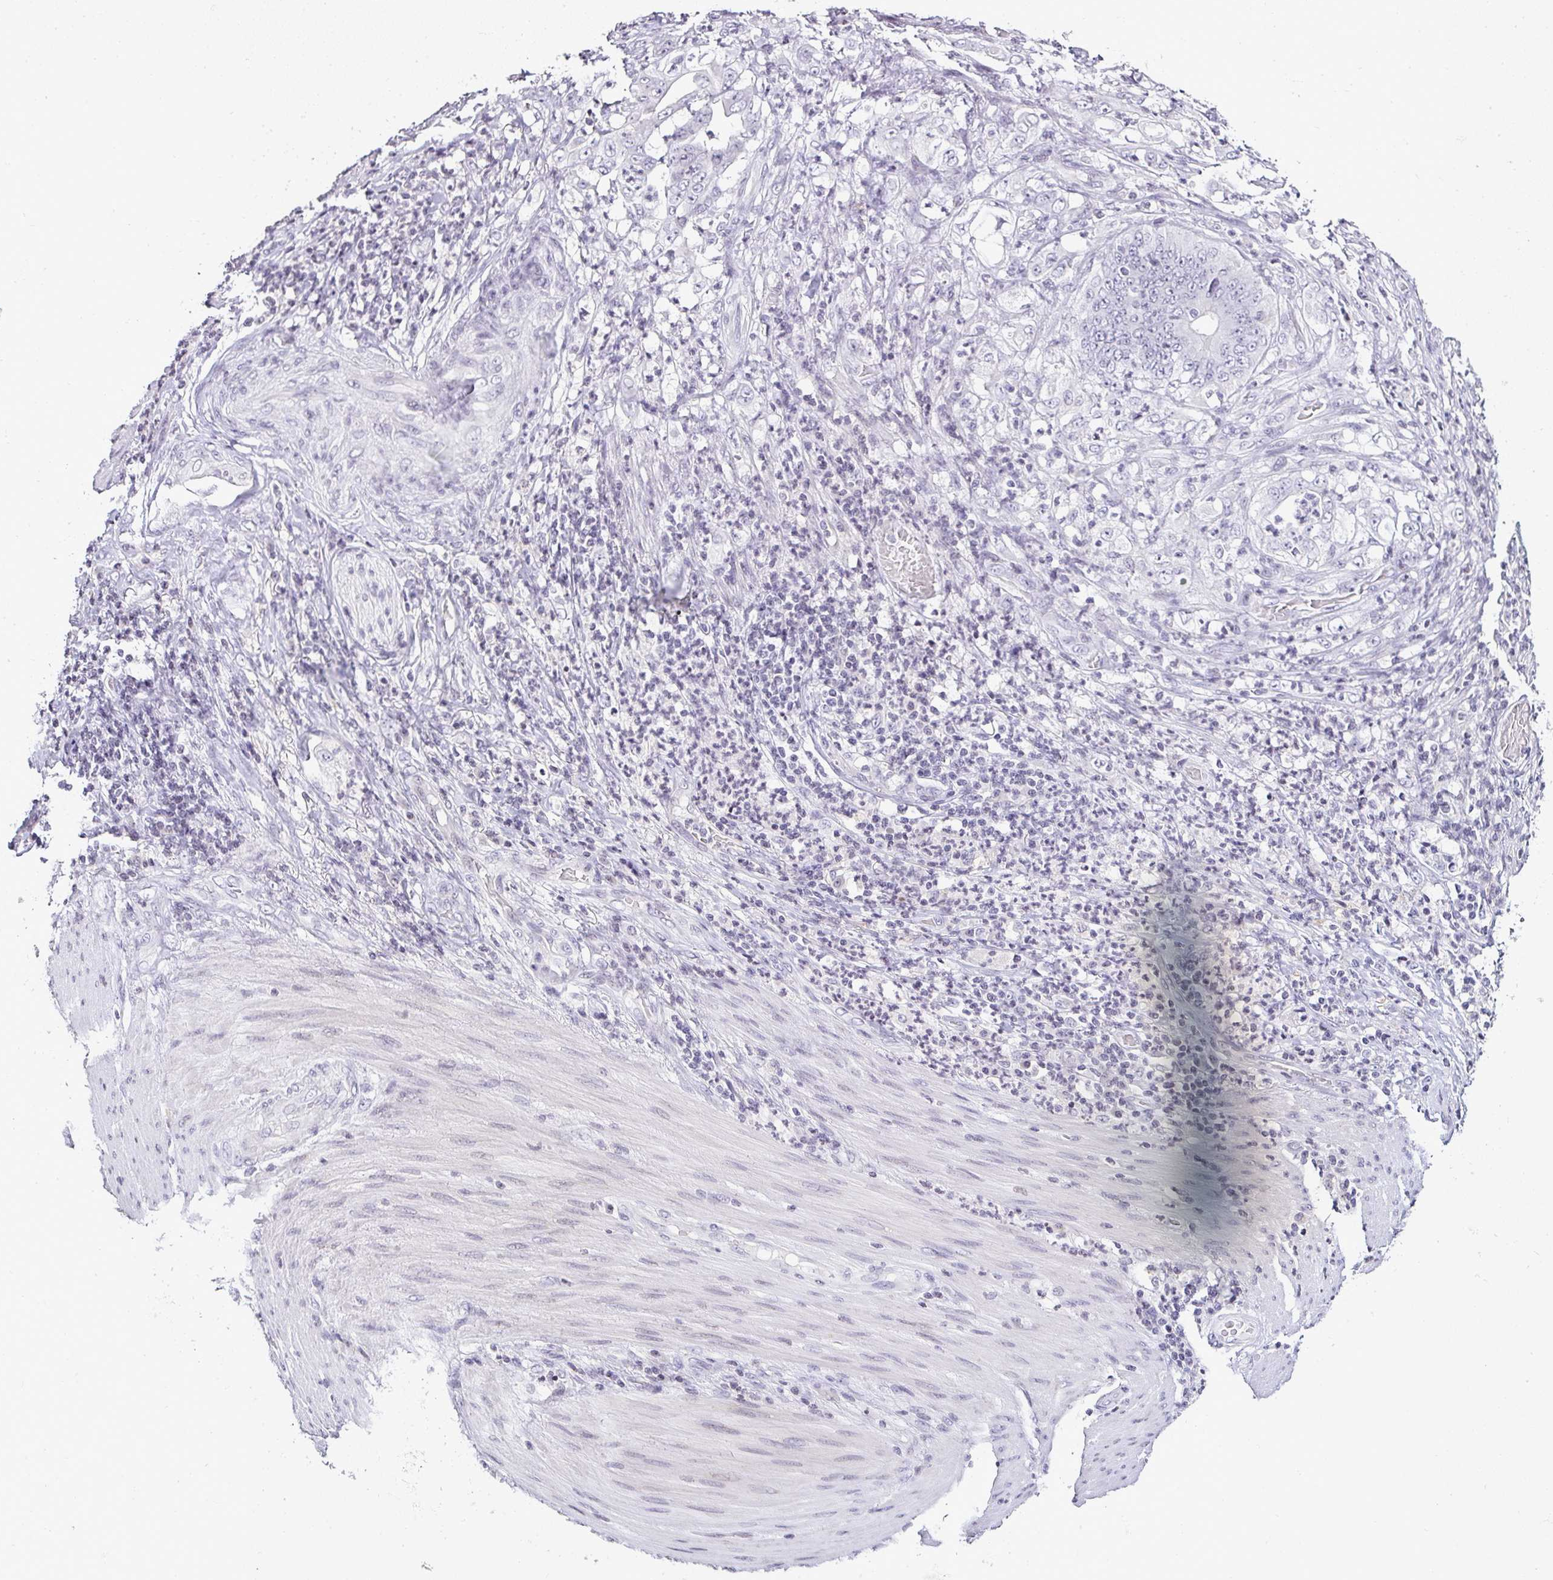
{"staining": {"intensity": "negative", "quantity": "none", "location": "none"}, "tissue": "stomach cancer", "cell_type": "Tumor cells", "image_type": "cancer", "snomed": [{"axis": "morphology", "description": "Adenocarcinoma, NOS"}, {"axis": "topography", "description": "Stomach"}], "caption": "High power microscopy photomicrograph of an IHC image of stomach adenocarcinoma, revealing no significant staining in tumor cells. Brightfield microscopy of IHC stained with DAB (3,3'-diaminobenzidine) (brown) and hematoxylin (blue), captured at high magnification.", "gene": "SERPINB3", "patient": {"sex": "female", "age": 73}}